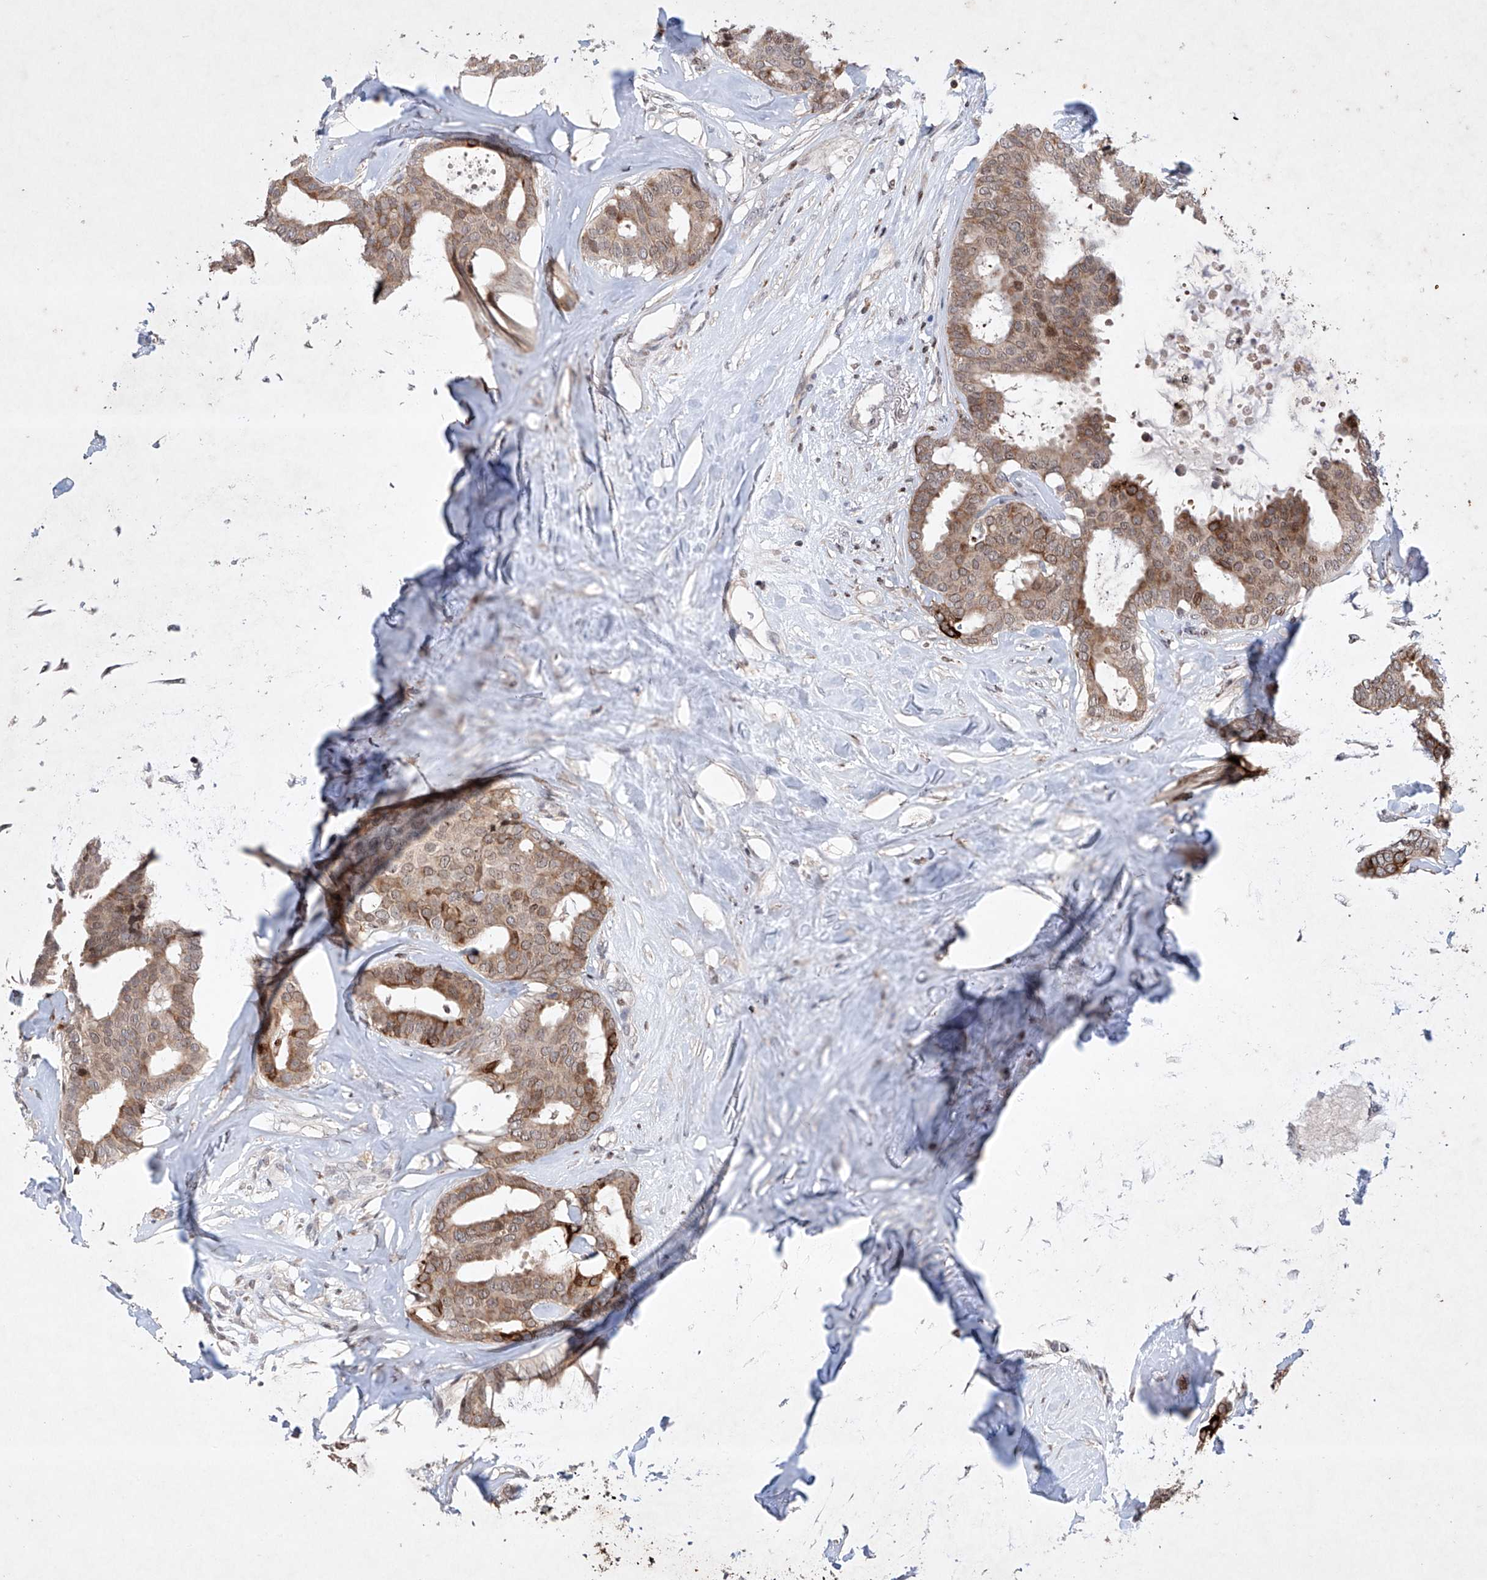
{"staining": {"intensity": "moderate", "quantity": "25%-75%", "location": "cytoplasmic/membranous,nuclear"}, "tissue": "breast cancer", "cell_type": "Tumor cells", "image_type": "cancer", "snomed": [{"axis": "morphology", "description": "Duct carcinoma"}, {"axis": "topography", "description": "Breast"}], "caption": "An IHC image of tumor tissue is shown. Protein staining in brown shows moderate cytoplasmic/membranous and nuclear positivity in invasive ductal carcinoma (breast) within tumor cells.", "gene": "AFG1L", "patient": {"sex": "female", "age": 75}}